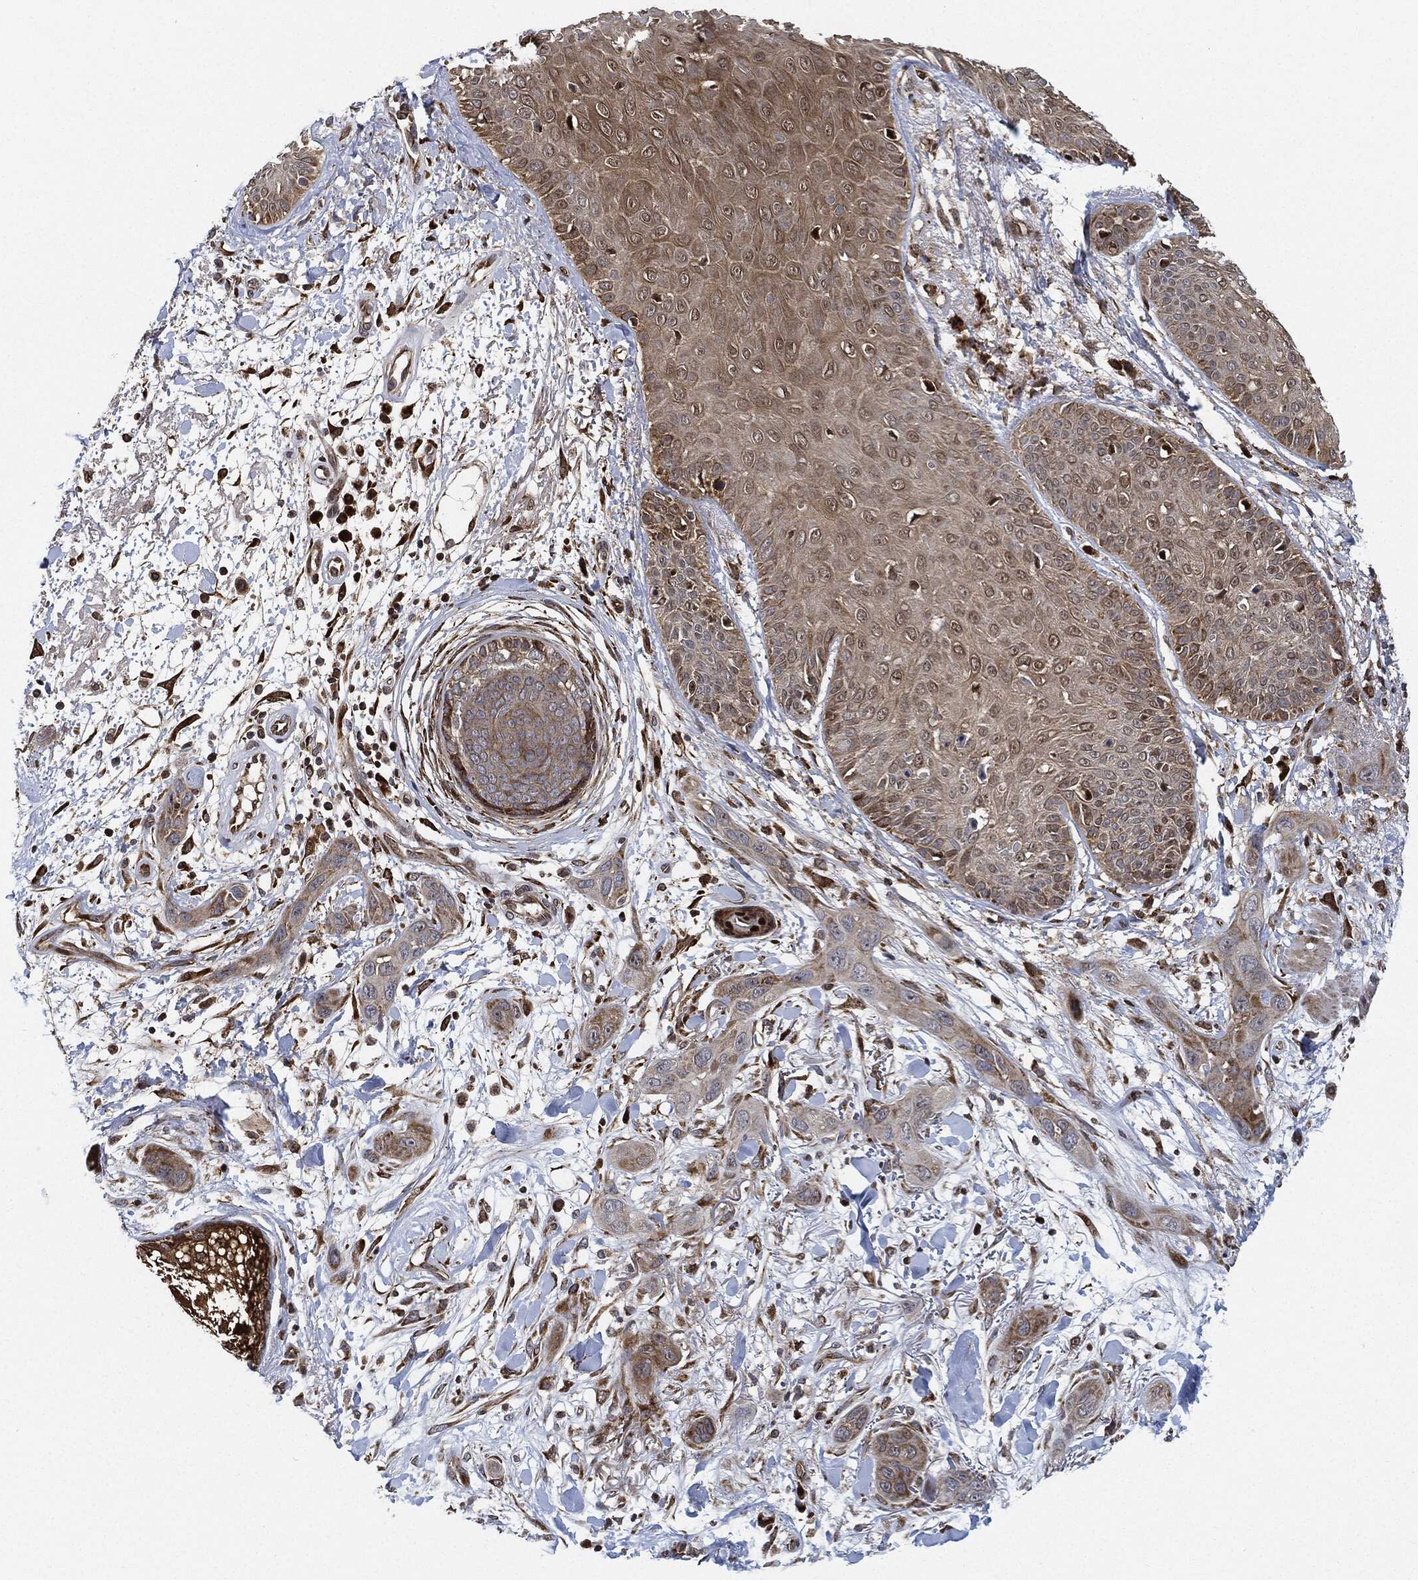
{"staining": {"intensity": "weak", "quantity": "25%-75%", "location": "cytoplasmic/membranous"}, "tissue": "skin cancer", "cell_type": "Tumor cells", "image_type": "cancer", "snomed": [{"axis": "morphology", "description": "Squamous cell carcinoma, NOS"}, {"axis": "topography", "description": "Skin"}], "caption": "Squamous cell carcinoma (skin) stained with IHC displays weak cytoplasmic/membranous staining in about 25%-75% of tumor cells. (DAB IHC with brightfield microscopy, high magnification).", "gene": "RNASEL", "patient": {"sex": "male", "age": 78}}